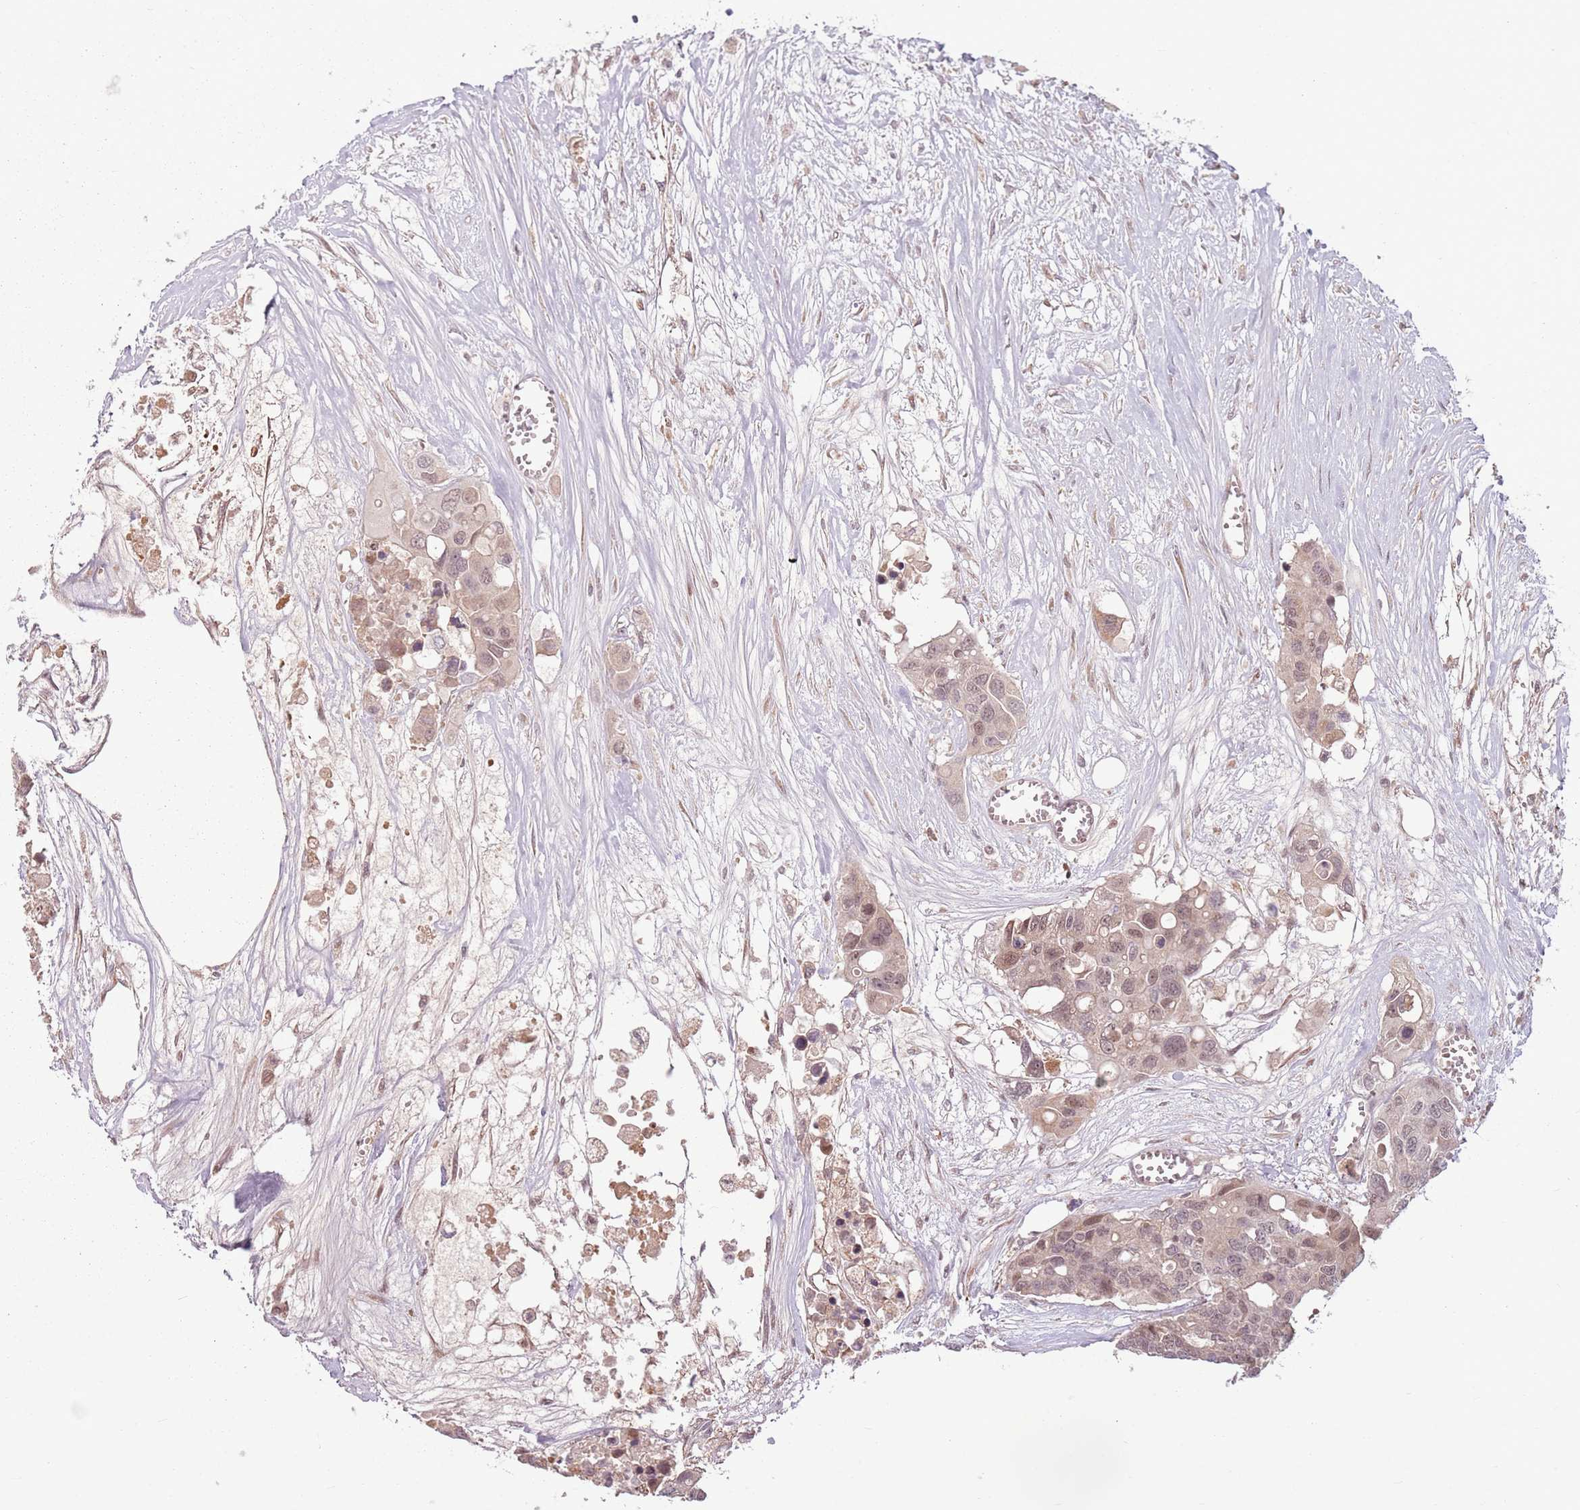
{"staining": {"intensity": "weak", "quantity": ">75%", "location": "nuclear"}, "tissue": "colorectal cancer", "cell_type": "Tumor cells", "image_type": "cancer", "snomed": [{"axis": "morphology", "description": "Adenocarcinoma, NOS"}, {"axis": "topography", "description": "Colon"}], "caption": "The histopathology image displays immunohistochemical staining of colorectal cancer. There is weak nuclear expression is seen in about >75% of tumor cells.", "gene": "ADGRG1", "patient": {"sex": "male", "age": 77}}